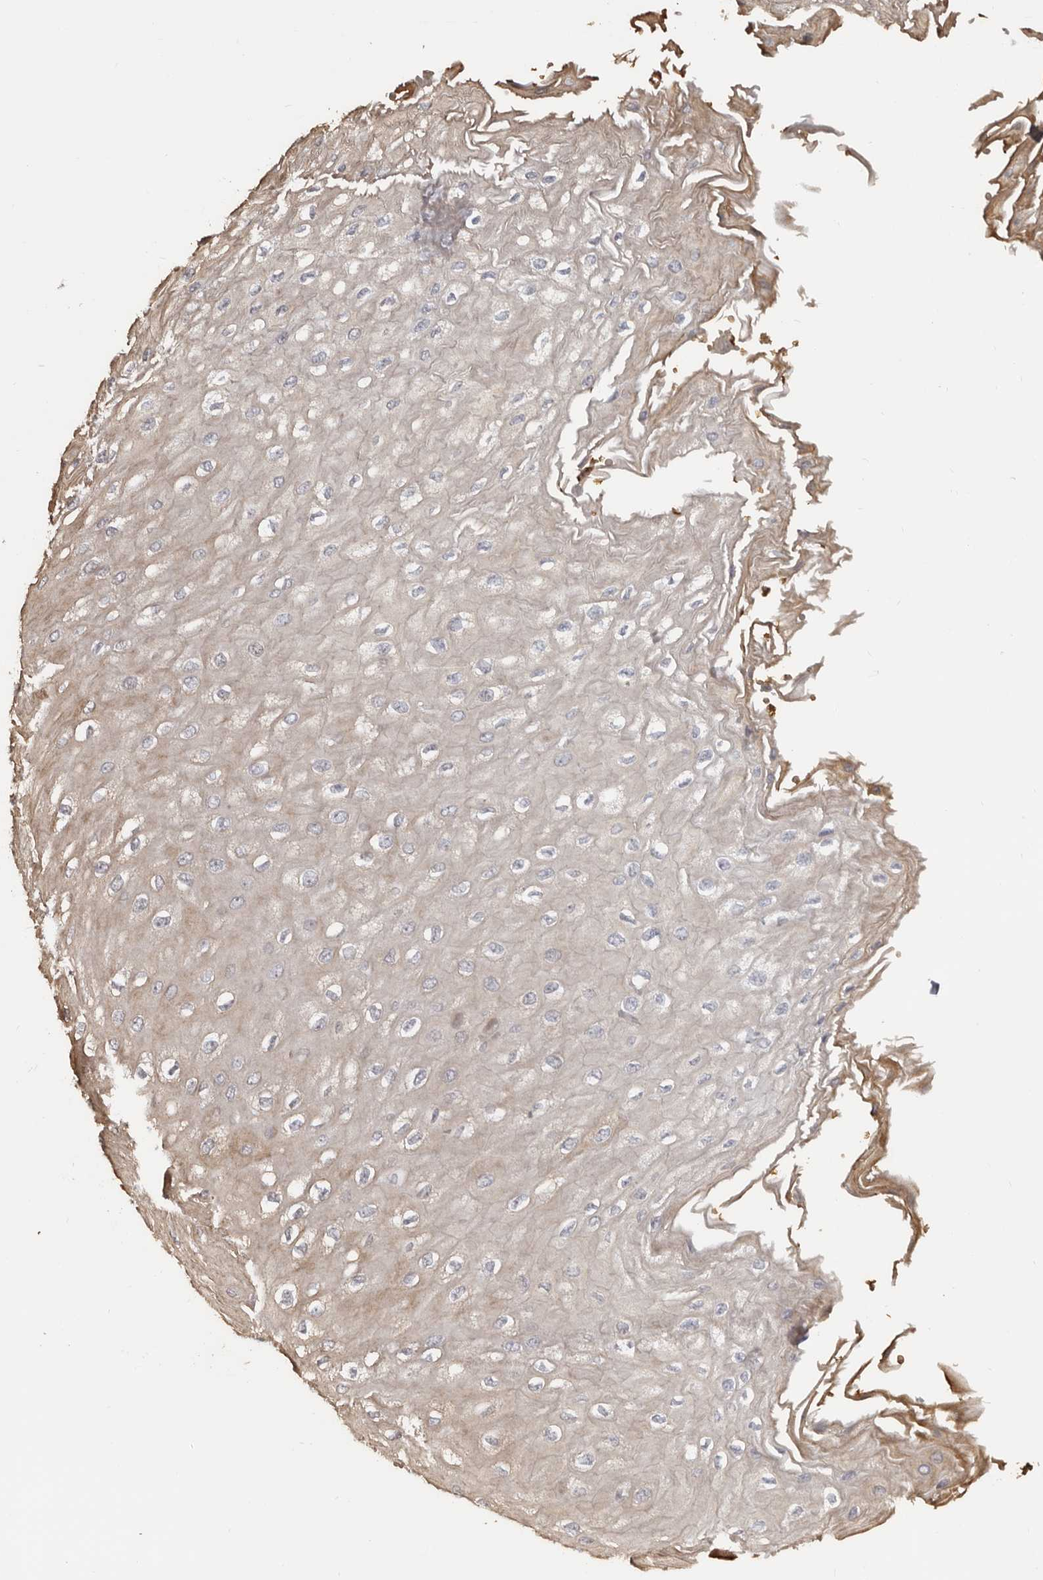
{"staining": {"intensity": "moderate", "quantity": "25%-75%", "location": "cytoplasmic/membranous"}, "tissue": "esophagus", "cell_type": "Squamous epithelial cells", "image_type": "normal", "snomed": [{"axis": "morphology", "description": "Normal tissue, NOS"}, {"axis": "topography", "description": "Esophagus"}], "caption": "The image demonstrates immunohistochemical staining of normal esophagus. There is moderate cytoplasmic/membranous staining is seen in approximately 25%-75% of squamous epithelial cells. The staining was performed using DAB, with brown indicating positive protein expression. Nuclei are stained blue with hematoxylin.", "gene": "ENTREP1", "patient": {"sex": "male", "age": 60}}